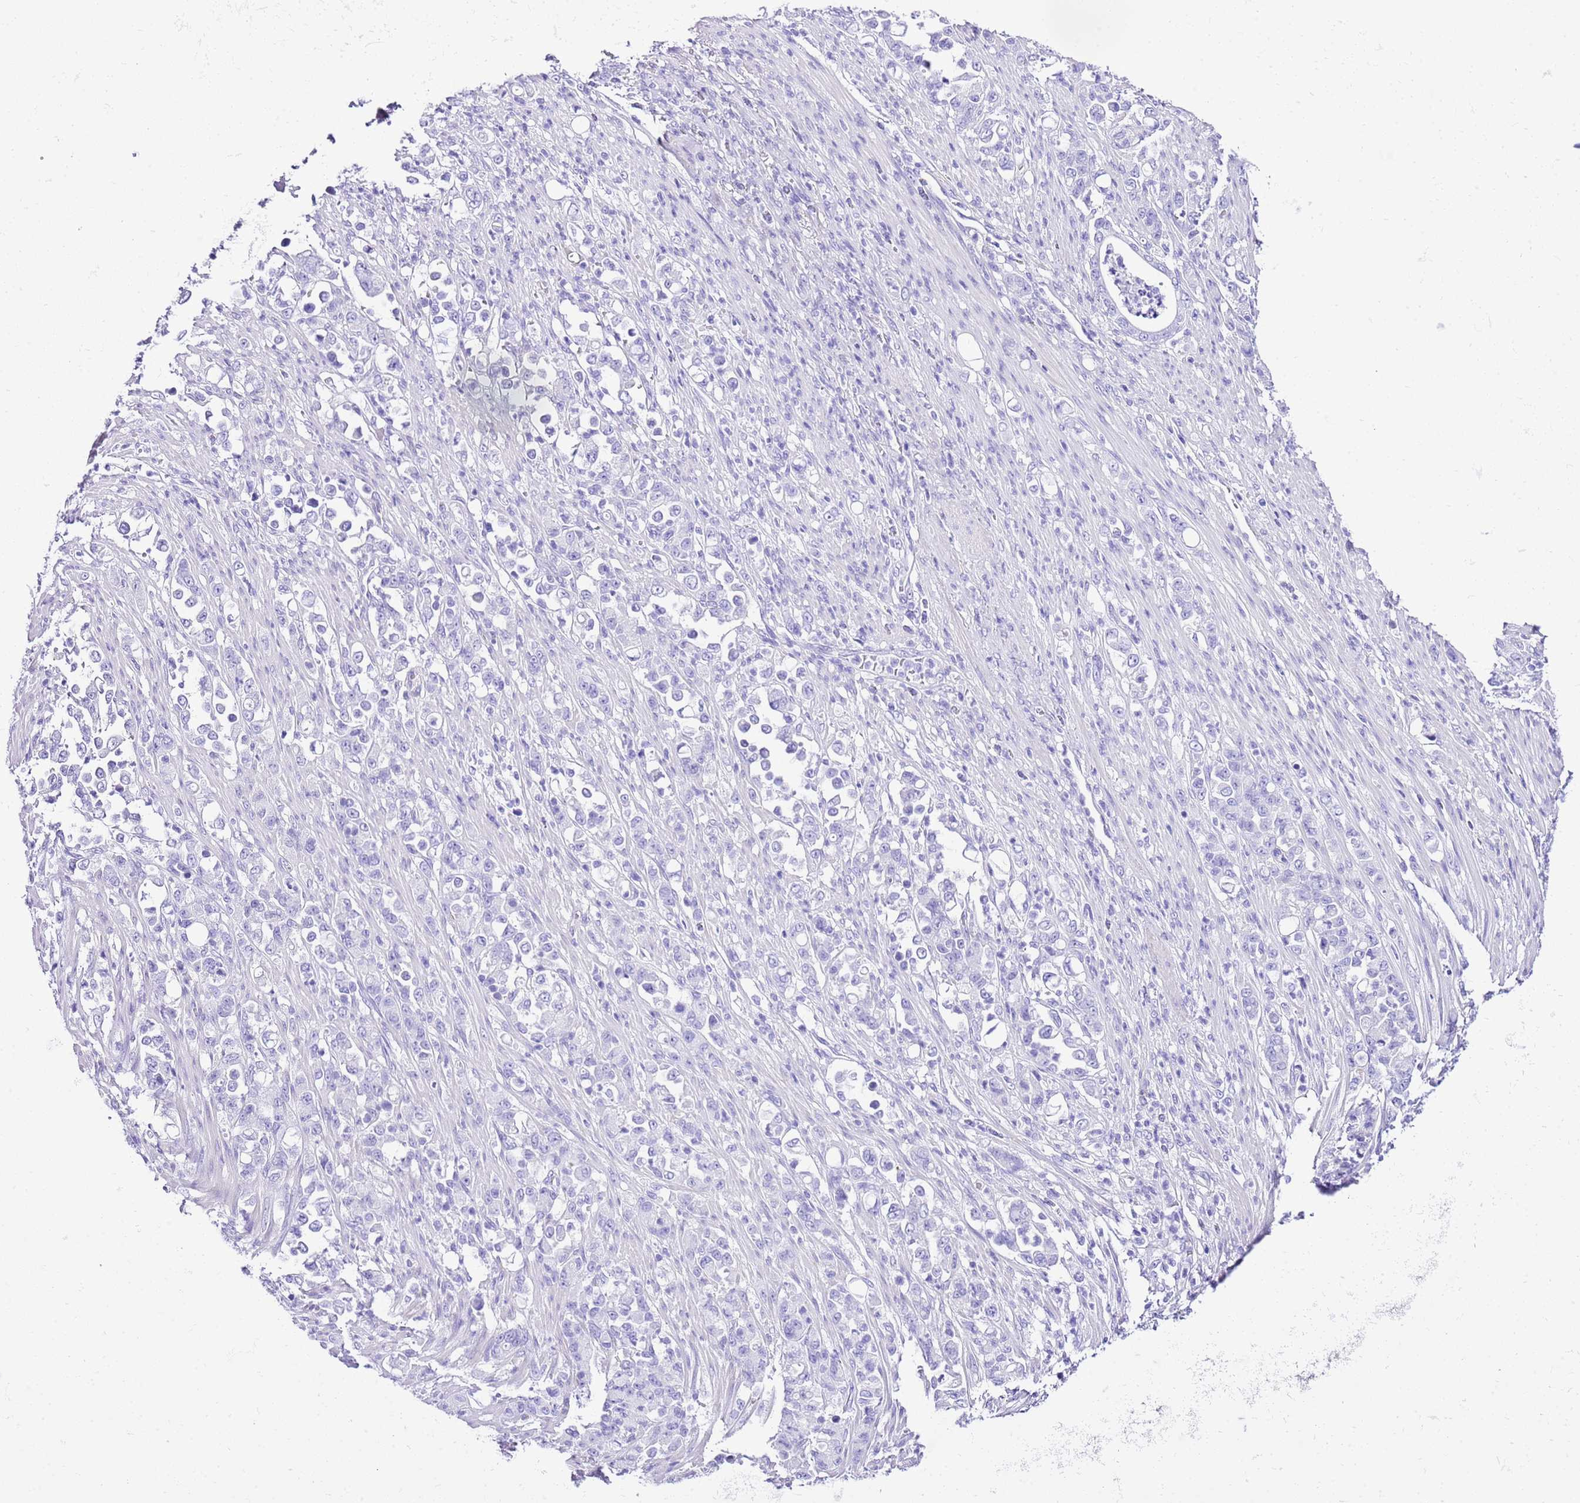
{"staining": {"intensity": "negative", "quantity": "none", "location": "none"}, "tissue": "stomach cancer", "cell_type": "Tumor cells", "image_type": "cancer", "snomed": [{"axis": "morphology", "description": "Normal tissue, NOS"}, {"axis": "morphology", "description": "Adenocarcinoma, NOS"}, {"axis": "topography", "description": "Stomach"}], "caption": "High magnification brightfield microscopy of stomach cancer (adenocarcinoma) stained with DAB (3,3'-diaminobenzidine) (brown) and counterstained with hematoxylin (blue): tumor cells show no significant positivity.", "gene": "KCNC1", "patient": {"sex": "female", "age": 79}}